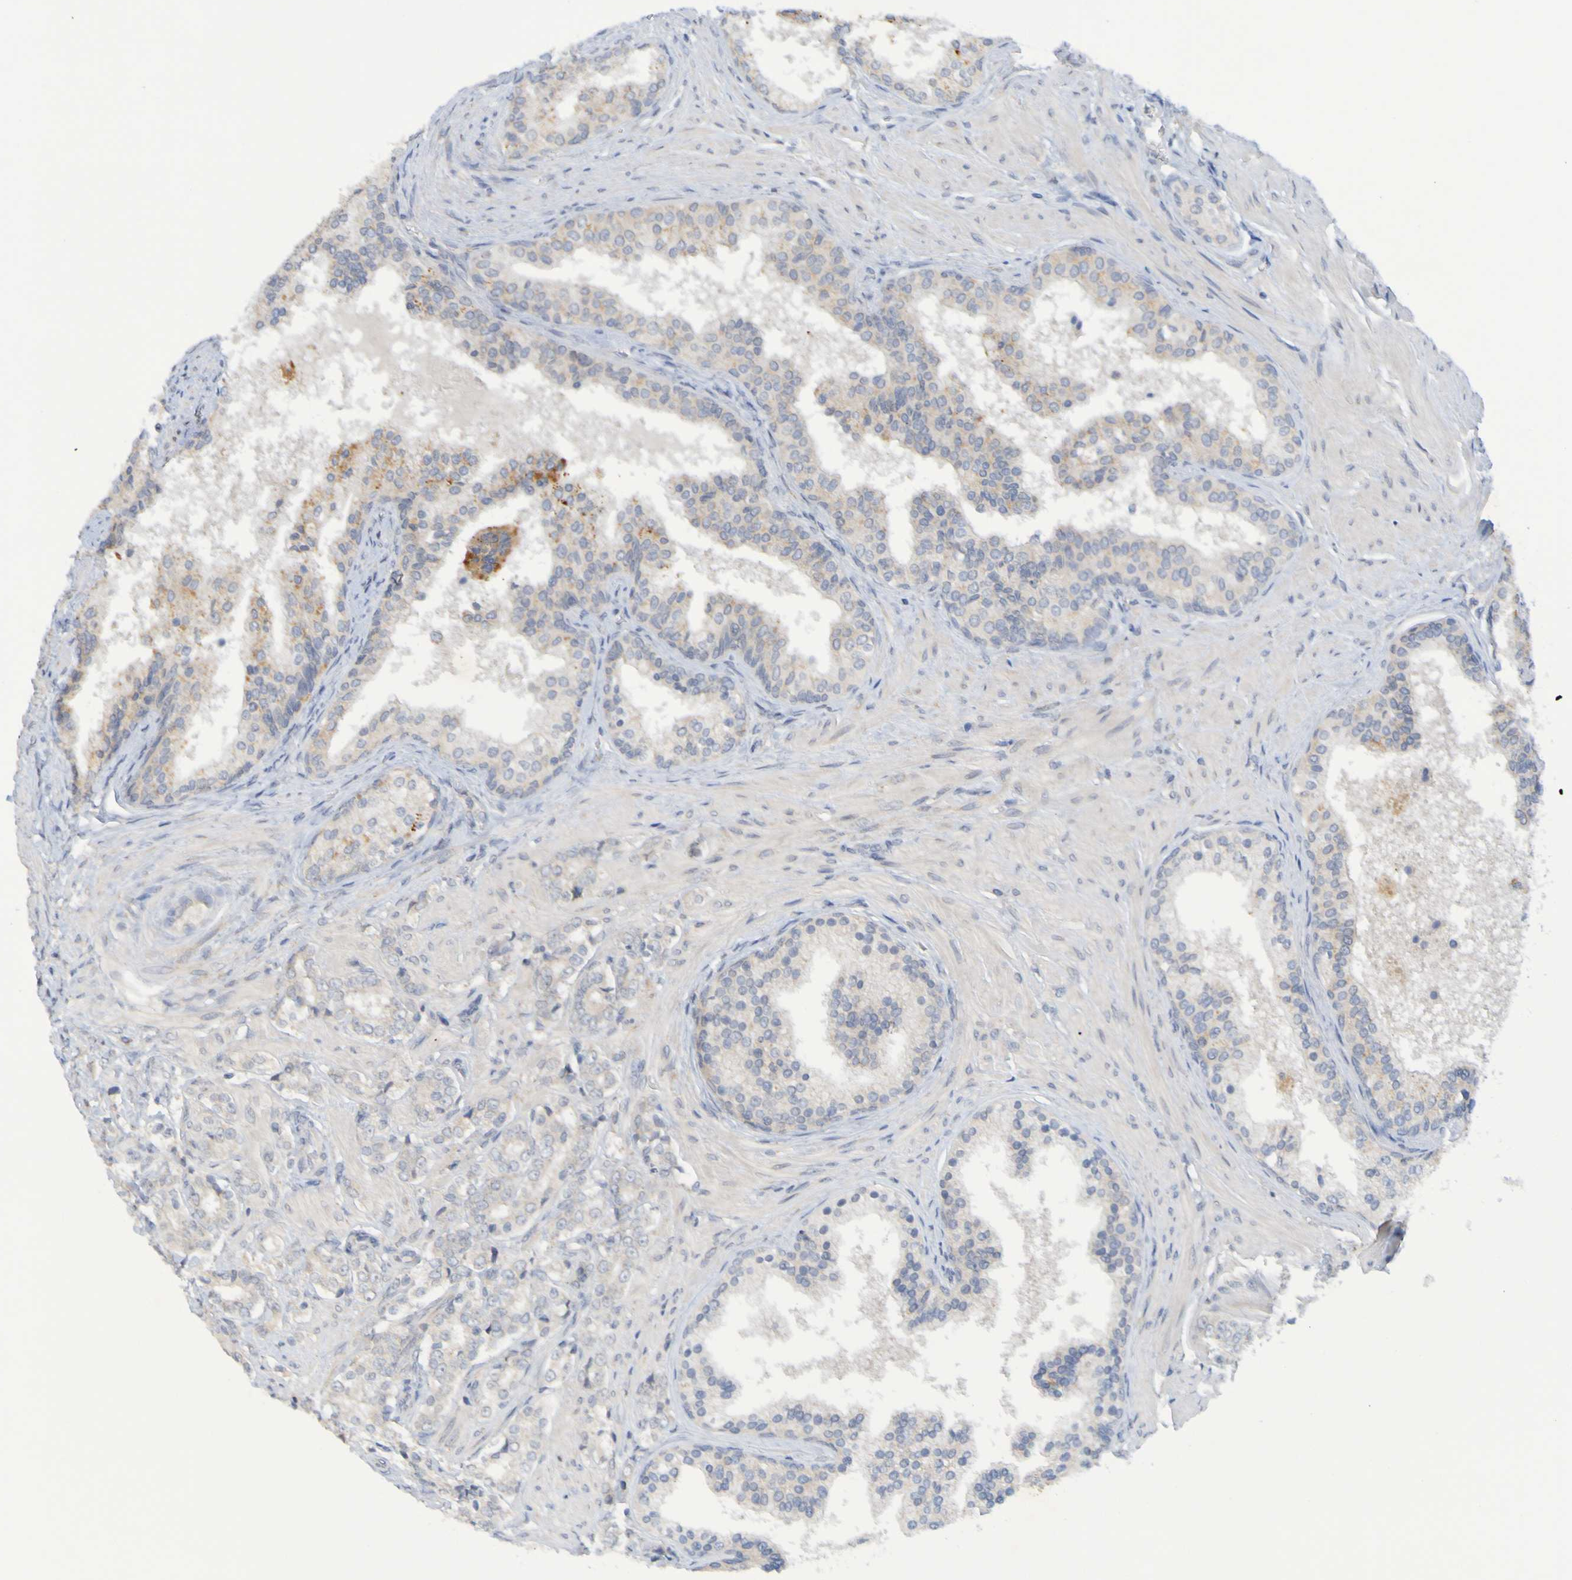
{"staining": {"intensity": "weak", "quantity": "<25%", "location": "cytoplasmic/membranous"}, "tissue": "prostate cancer", "cell_type": "Tumor cells", "image_type": "cancer", "snomed": [{"axis": "morphology", "description": "Adenocarcinoma, Low grade"}, {"axis": "topography", "description": "Prostate"}], "caption": "Tumor cells show no significant positivity in prostate cancer. The staining is performed using DAB (3,3'-diaminobenzidine) brown chromogen with nuclei counter-stained in using hematoxylin.", "gene": "LILRB5", "patient": {"sex": "male", "age": 60}}